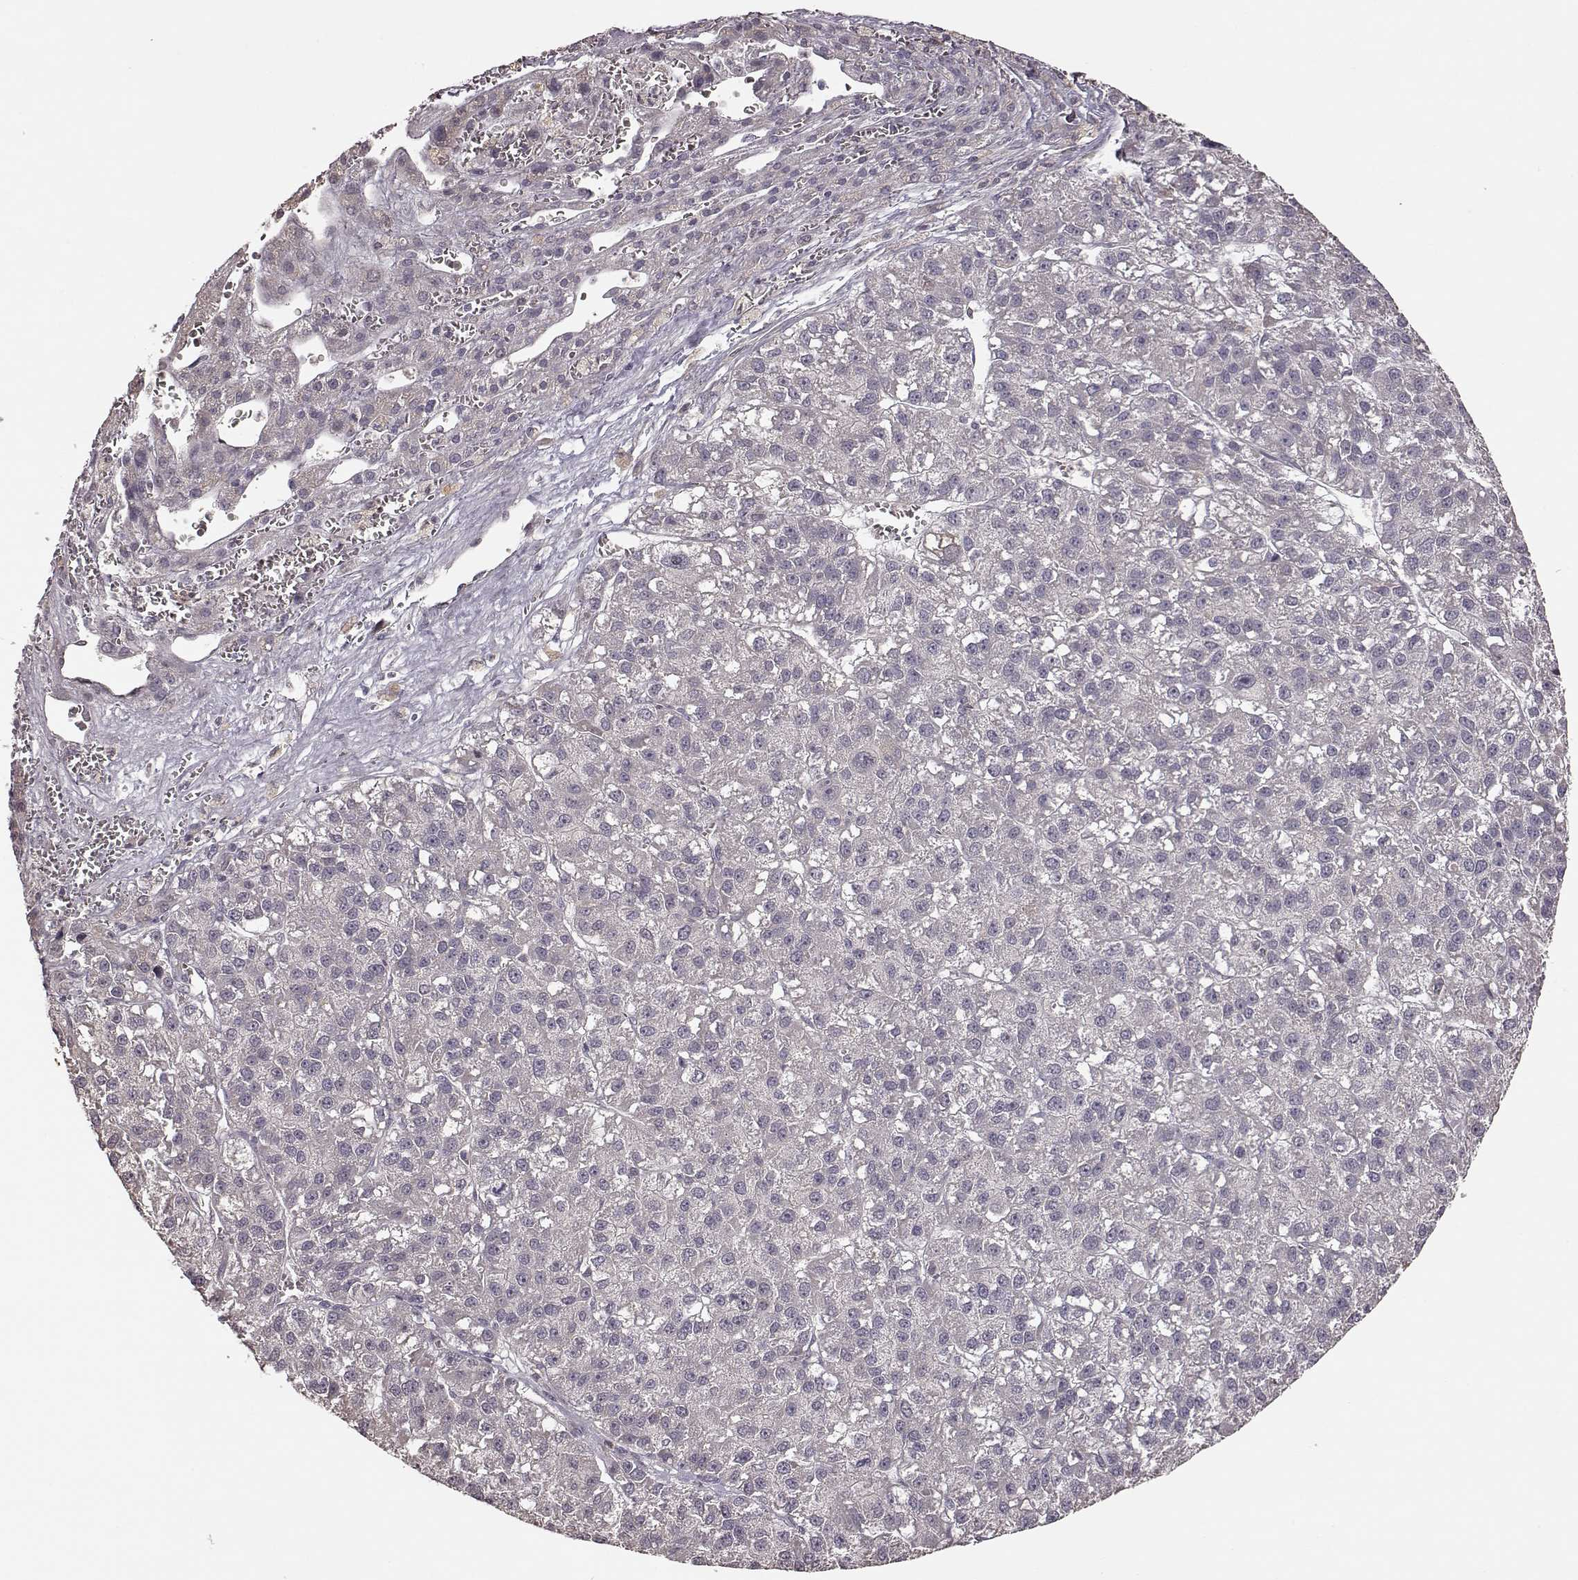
{"staining": {"intensity": "negative", "quantity": "none", "location": "none"}, "tissue": "liver cancer", "cell_type": "Tumor cells", "image_type": "cancer", "snomed": [{"axis": "morphology", "description": "Carcinoma, Hepatocellular, NOS"}, {"axis": "topography", "description": "Liver"}], "caption": "Immunohistochemistry histopathology image of neoplastic tissue: hepatocellular carcinoma (liver) stained with DAB (3,3'-diaminobenzidine) displays no significant protein positivity in tumor cells. (DAB immunohistochemistry (IHC) visualized using brightfield microscopy, high magnification).", "gene": "CRB1", "patient": {"sex": "female", "age": 70}}